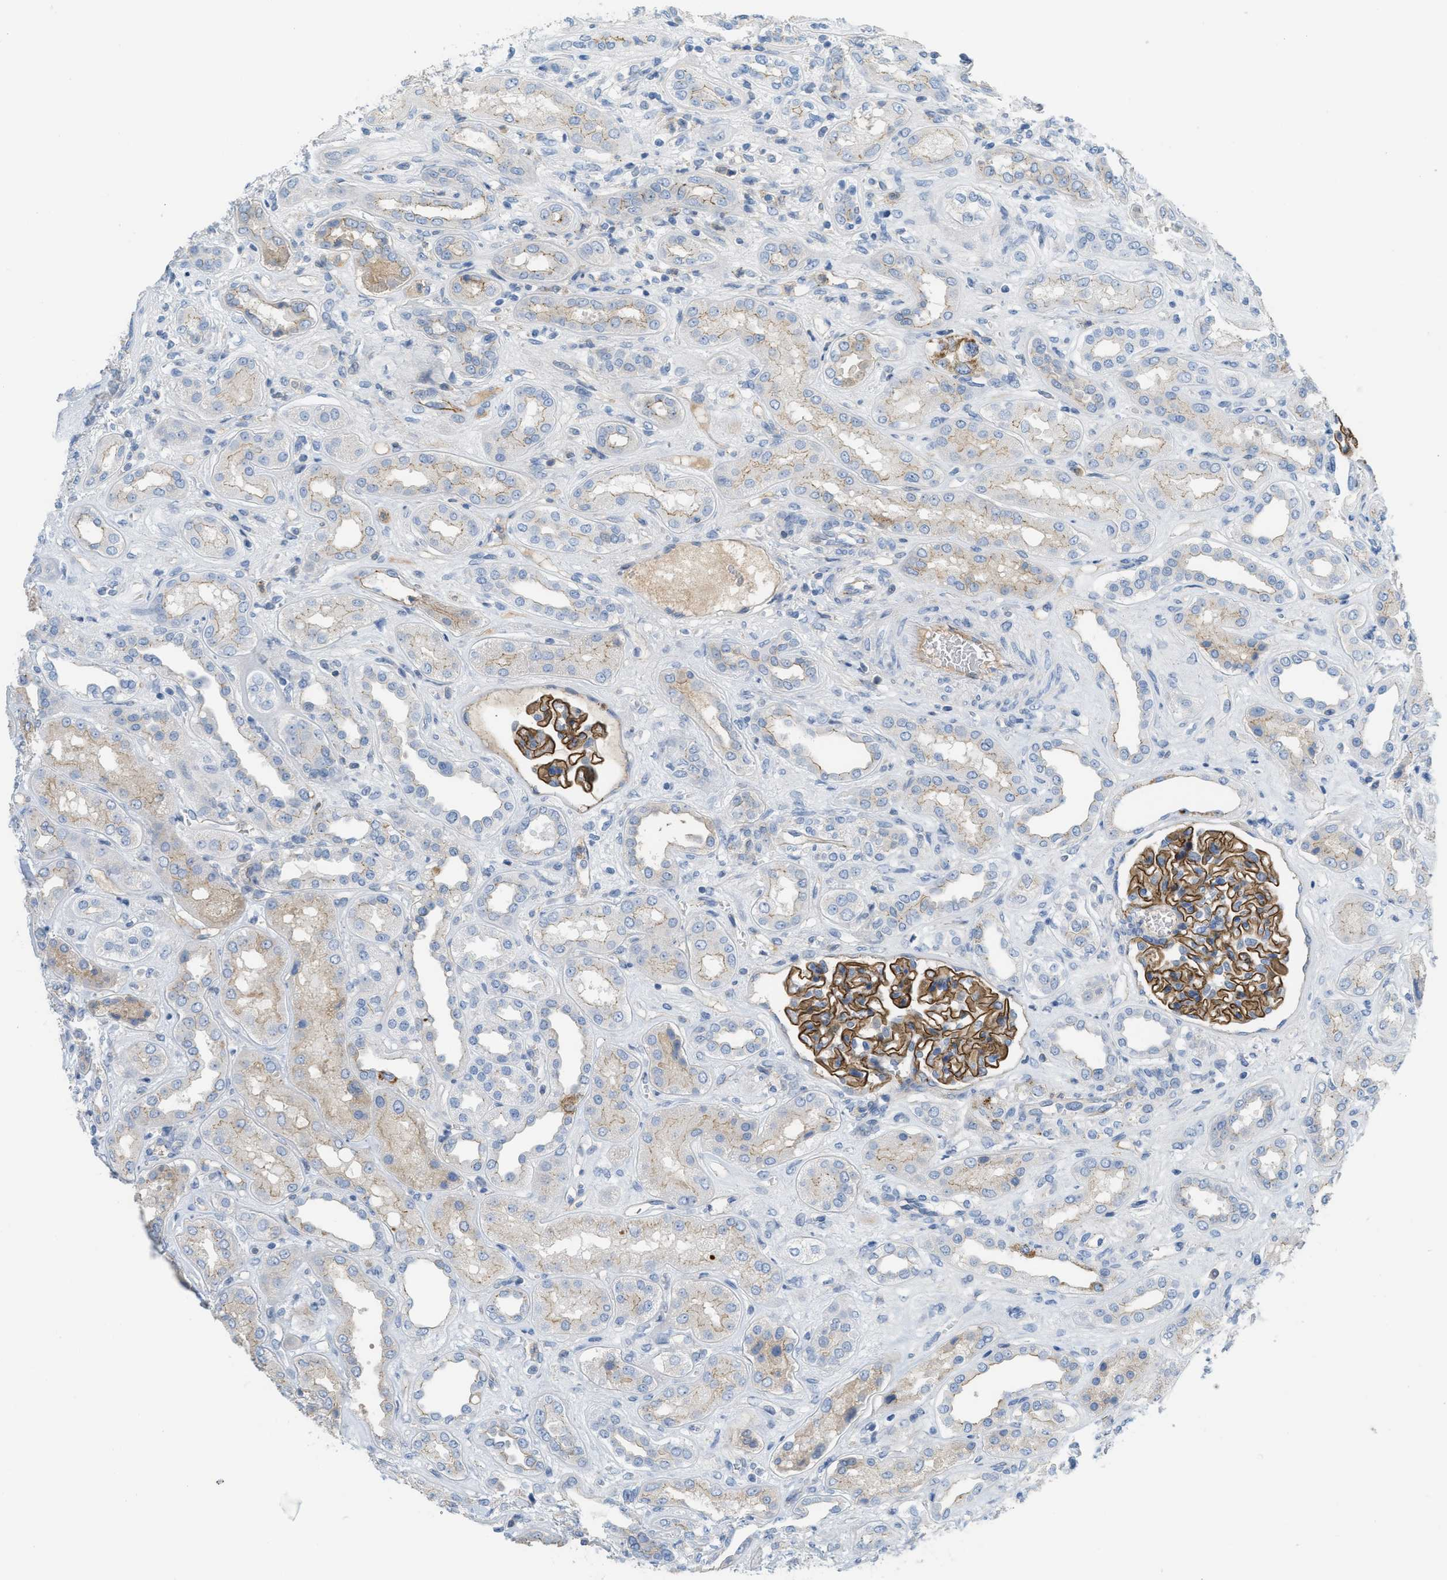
{"staining": {"intensity": "strong", "quantity": ">75%", "location": "cytoplasmic/membranous"}, "tissue": "kidney", "cell_type": "Cells in glomeruli", "image_type": "normal", "snomed": [{"axis": "morphology", "description": "Normal tissue, NOS"}, {"axis": "topography", "description": "Kidney"}], "caption": "The histopathology image reveals immunohistochemical staining of normal kidney. There is strong cytoplasmic/membranous staining is appreciated in about >75% of cells in glomeruli.", "gene": "CRB3", "patient": {"sex": "male", "age": 59}}